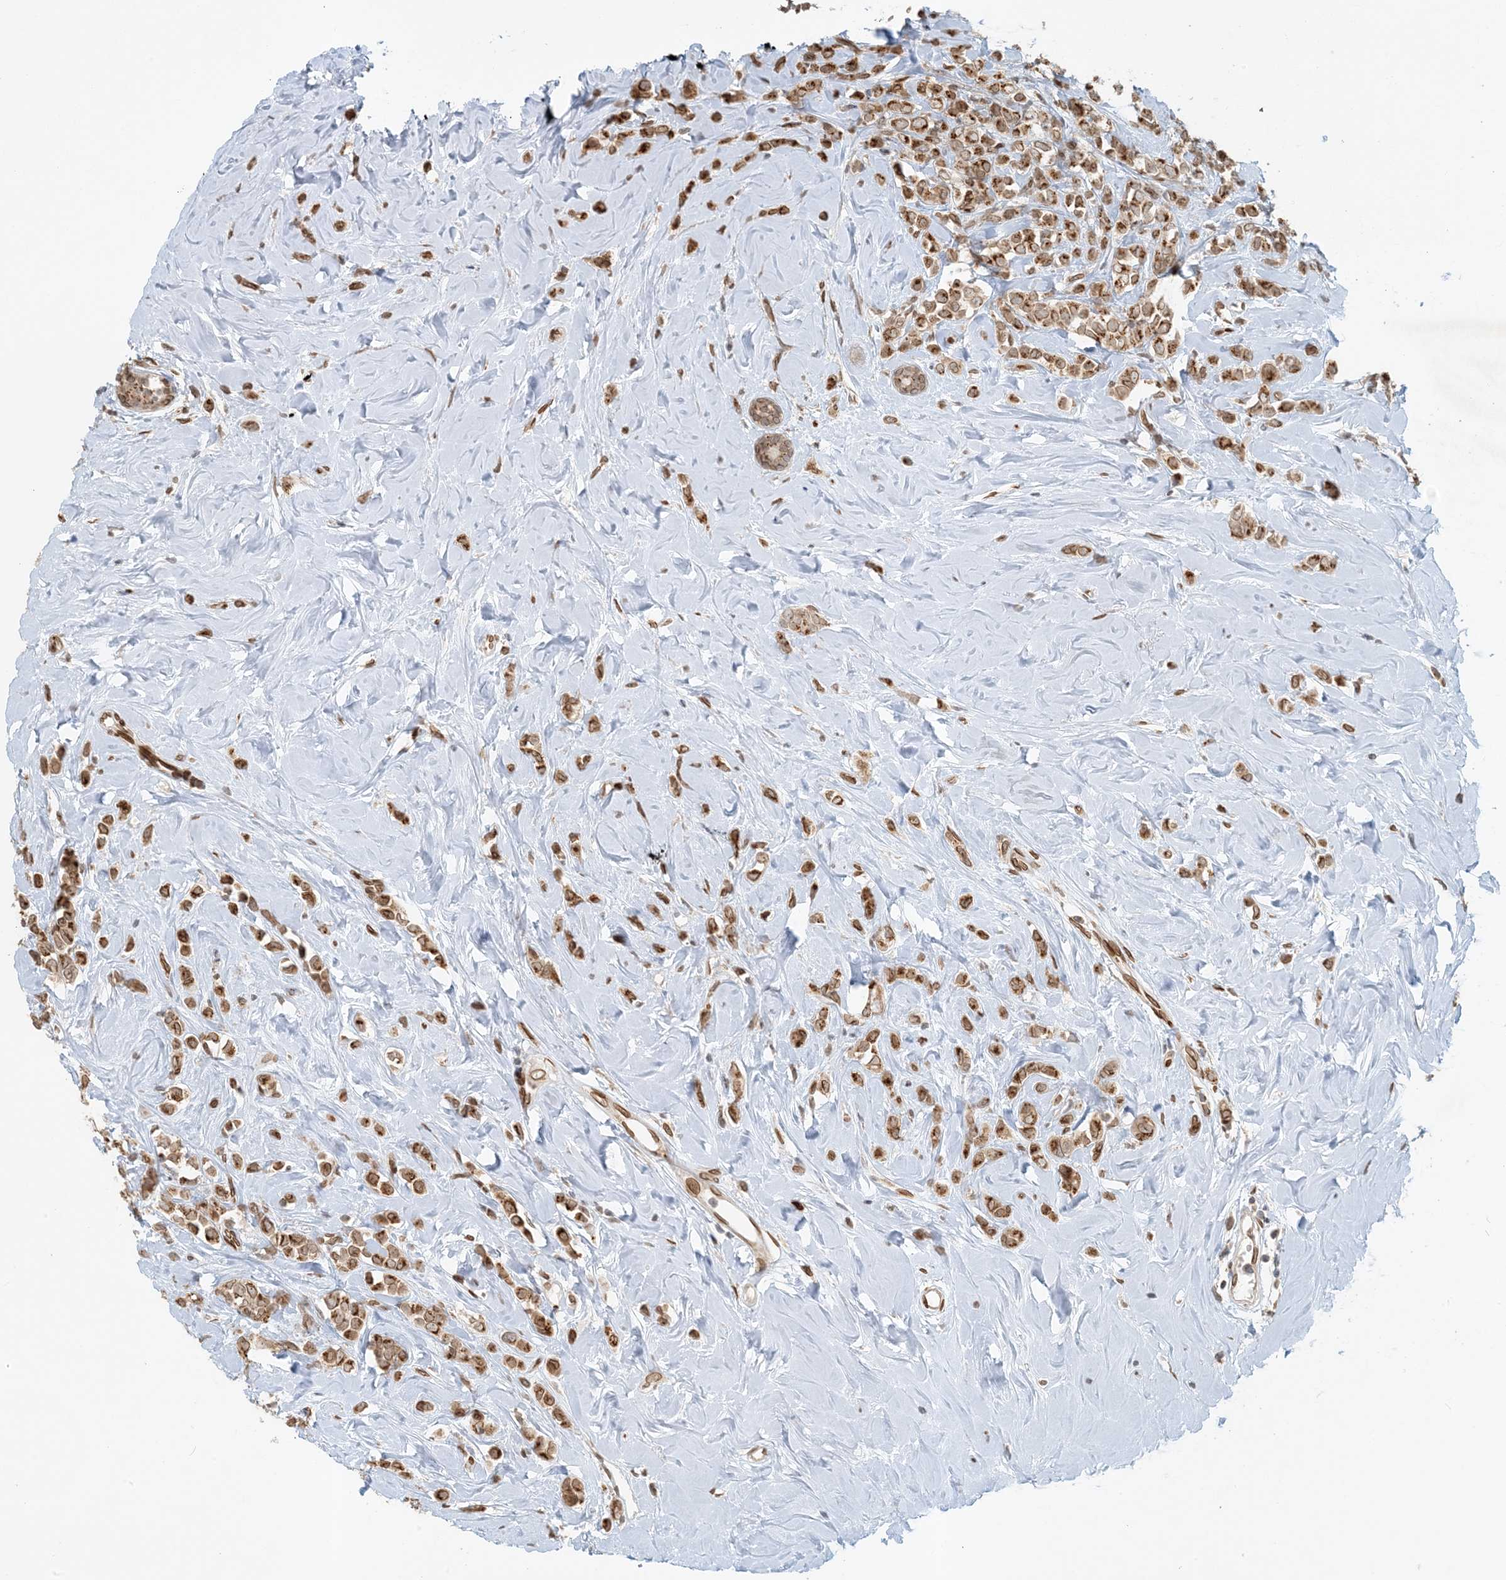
{"staining": {"intensity": "strong", "quantity": "25%-75%", "location": "cytoplasmic/membranous"}, "tissue": "breast cancer", "cell_type": "Tumor cells", "image_type": "cancer", "snomed": [{"axis": "morphology", "description": "Lobular carcinoma"}, {"axis": "topography", "description": "Breast"}], "caption": "IHC image of neoplastic tissue: lobular carcinoma (breast) stained using IHC displays high levels of strong protein expression localized specifically in the cytoplasmic/membranous of tumor cells, appearing as a cytoplasmic/membranous brown color.", "gene": "SLC35A2", "patient": {"sex": "female", "age": 47}}